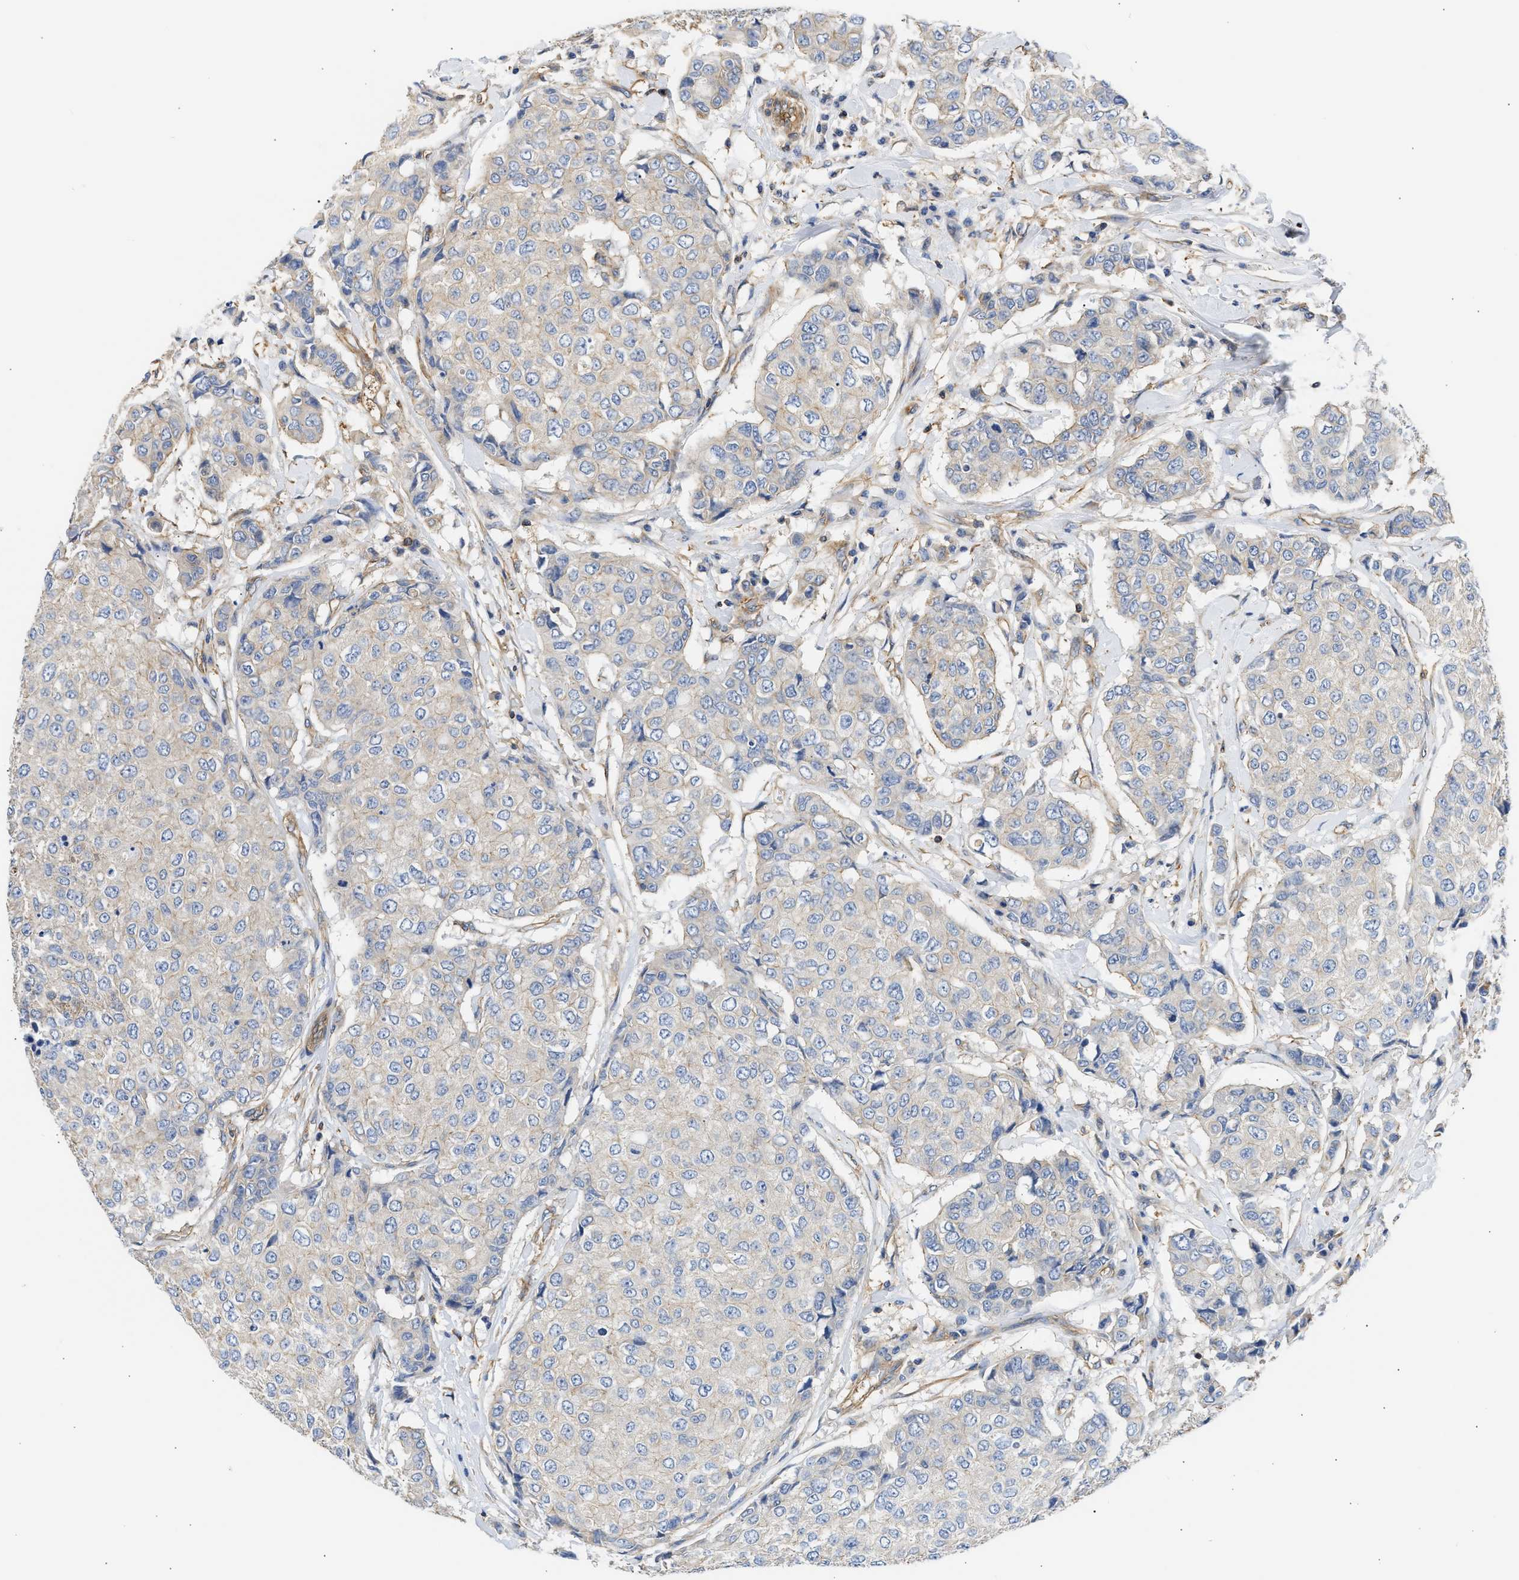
{"staining": {"intensity": "negative", "quantity": "none", "location": "none"}, "tissue": "breast cancer", "cell_type": "Tumor cells", "image_type": "cancer", "snomed": [{"axis": "morphology", "description": "Duct carcinoma"}, {"axis": "topography", "description": "Breast"}], "caption": "Protein analysis of breast cancer exhibits no significant positivity in tumor cells.", "gene": "SAMD9L", "patient": {"sex": "female", "age": 27}}